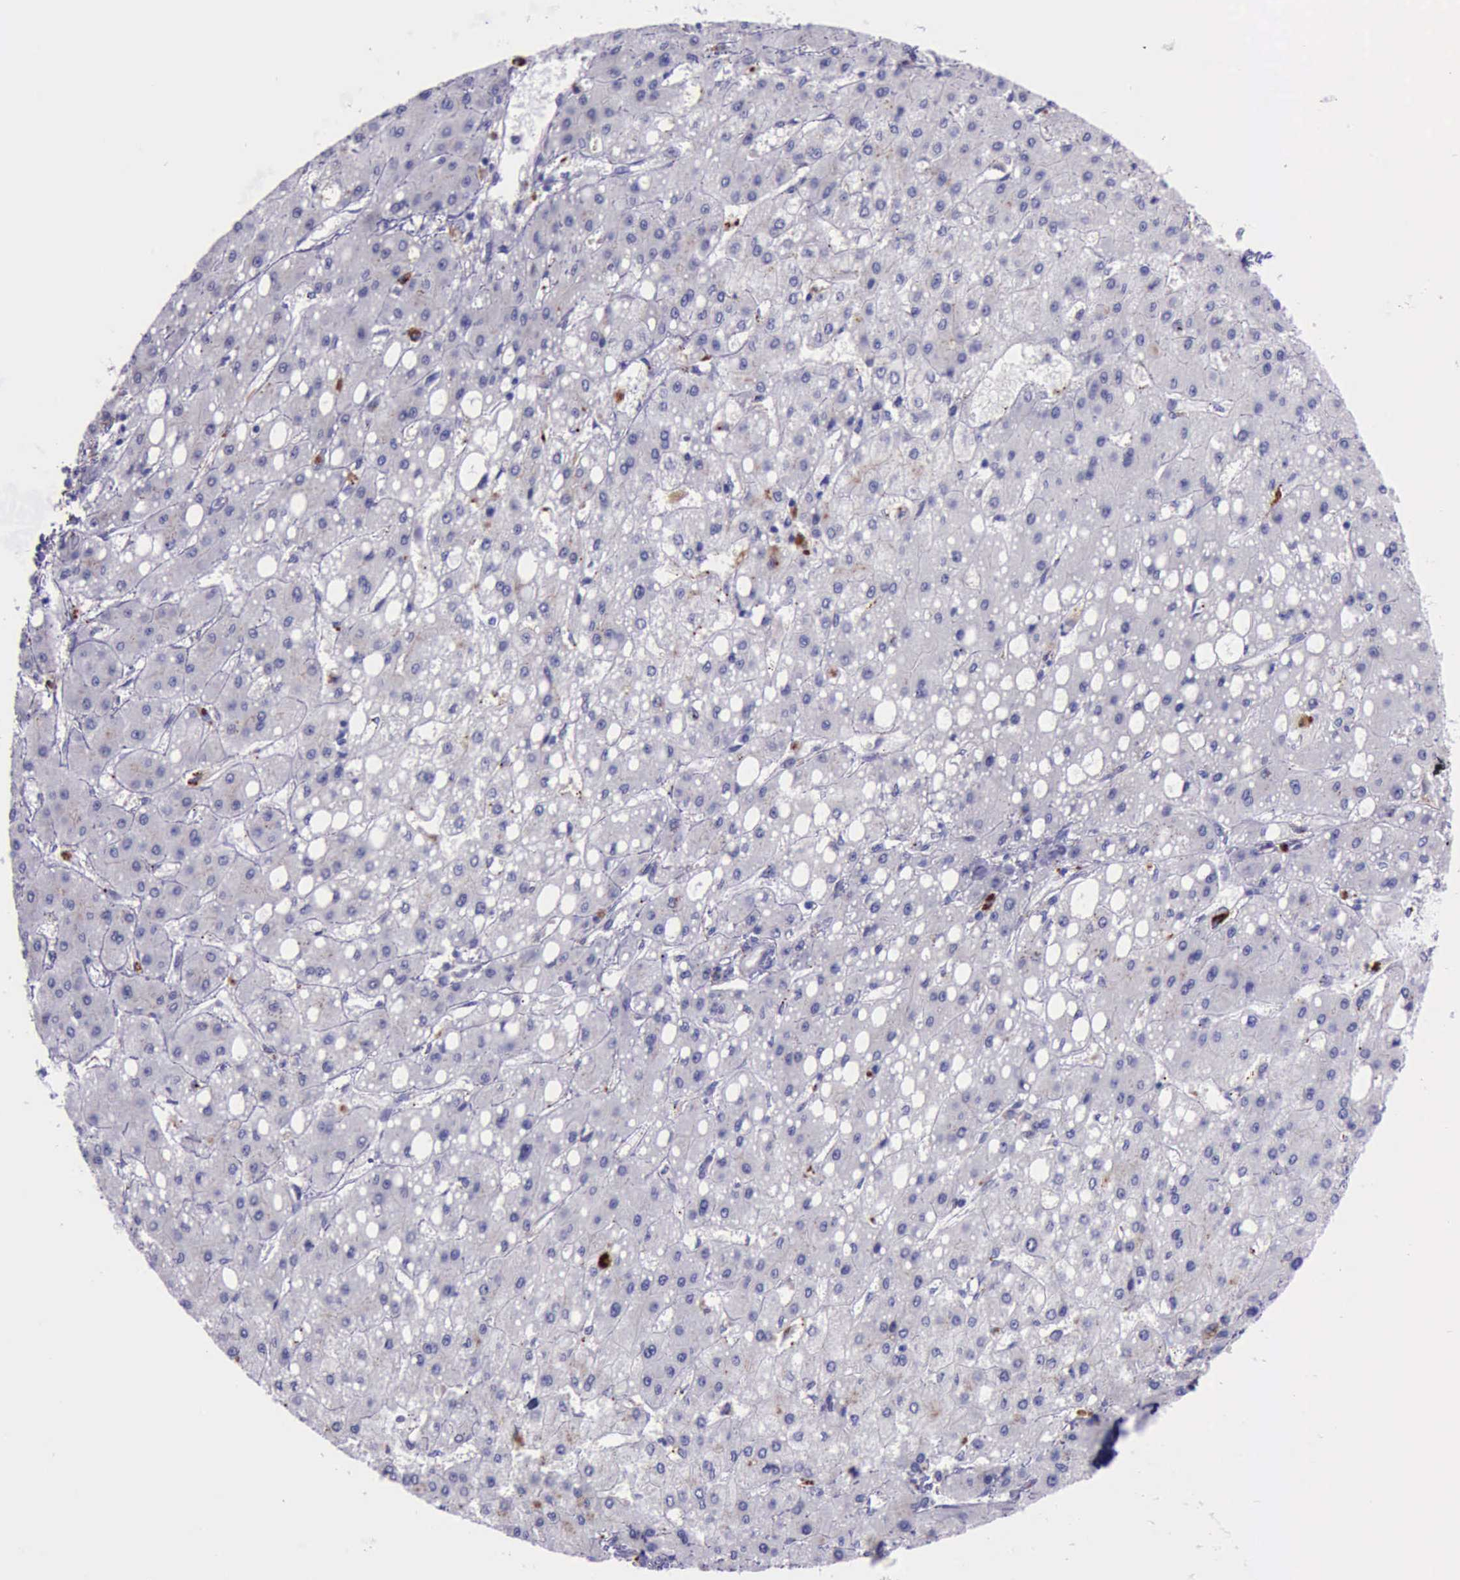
{"staining": {"intensity": "negative", "quantity": "none", "location": "none"}, "tissue": "liver cancer", "cell_type": "Tumor cells", "image_type": "cancer", "snomed": [{"axis": "morphology", "description": "Carcinoma, Hepatocellular, NOS"}, {"axis": "topography", "description": "Liver"}], "caption": "This is an IHC image of hepatocellular carcinoma (liver). There is no staining in tumor cells.", "gene": "GLA", "patient": {"sex": "female", "age": 52}}